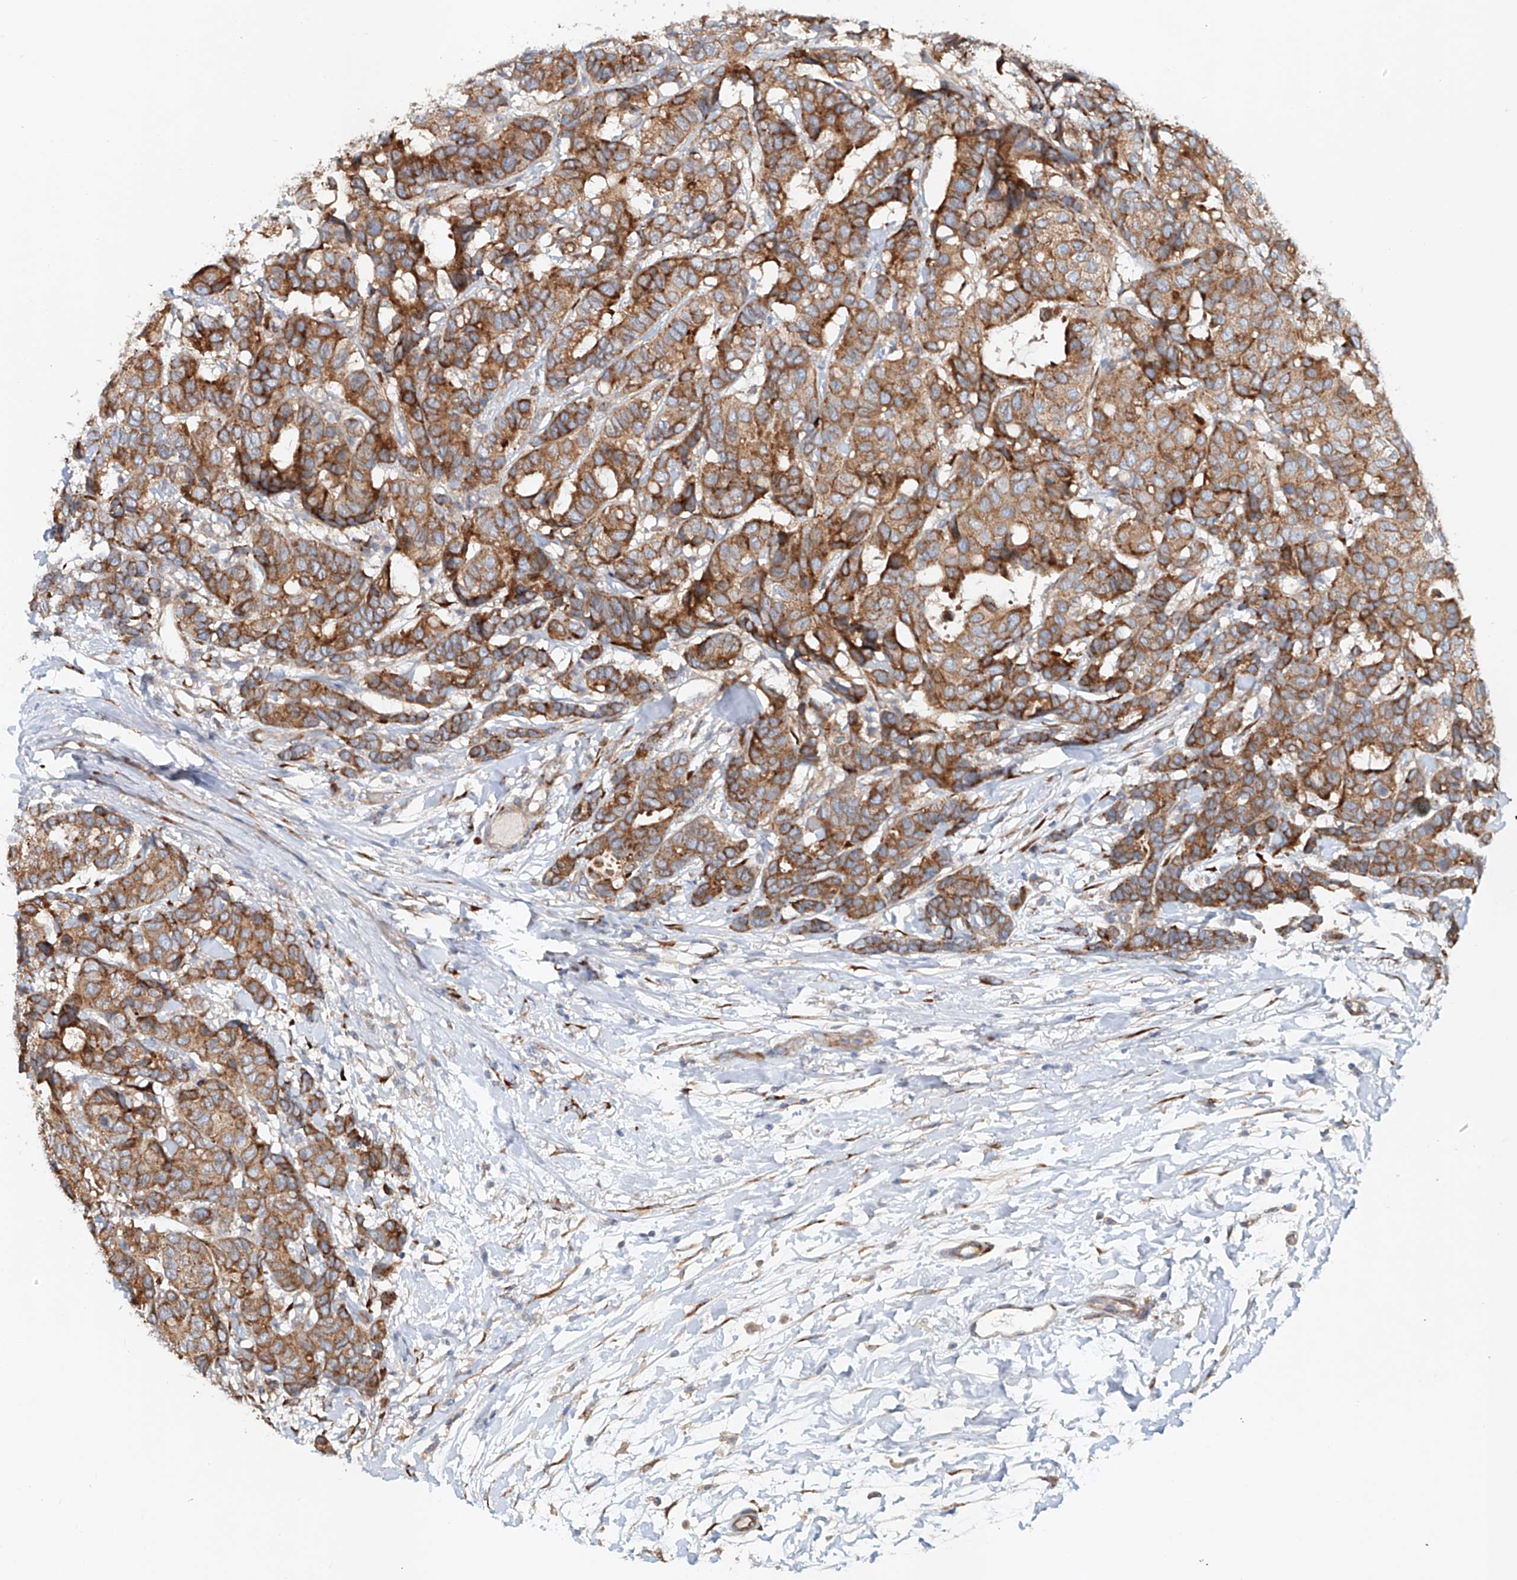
{"staining": {"intensity": "moderate", "quantity": ">75%", "location": "cytoplasmic/membranous"}, "tissue": "breast cancer", "cell_type": "Tumor cells", "image_type": "cancer", "snomed": [{"axis": "morphology", "description": "Duct carcinoma"}, {"axis": "topography", "description": "Breast"}], "caption": "The histopathology image demonstrates staining of intraductal carcinoma (breast), revealing moderate cytoplasmic/membranous protein positivity (brown color) within tumor cells.", "gene": "SNAP29", "patient": {"sex": "female", "age": 87}}